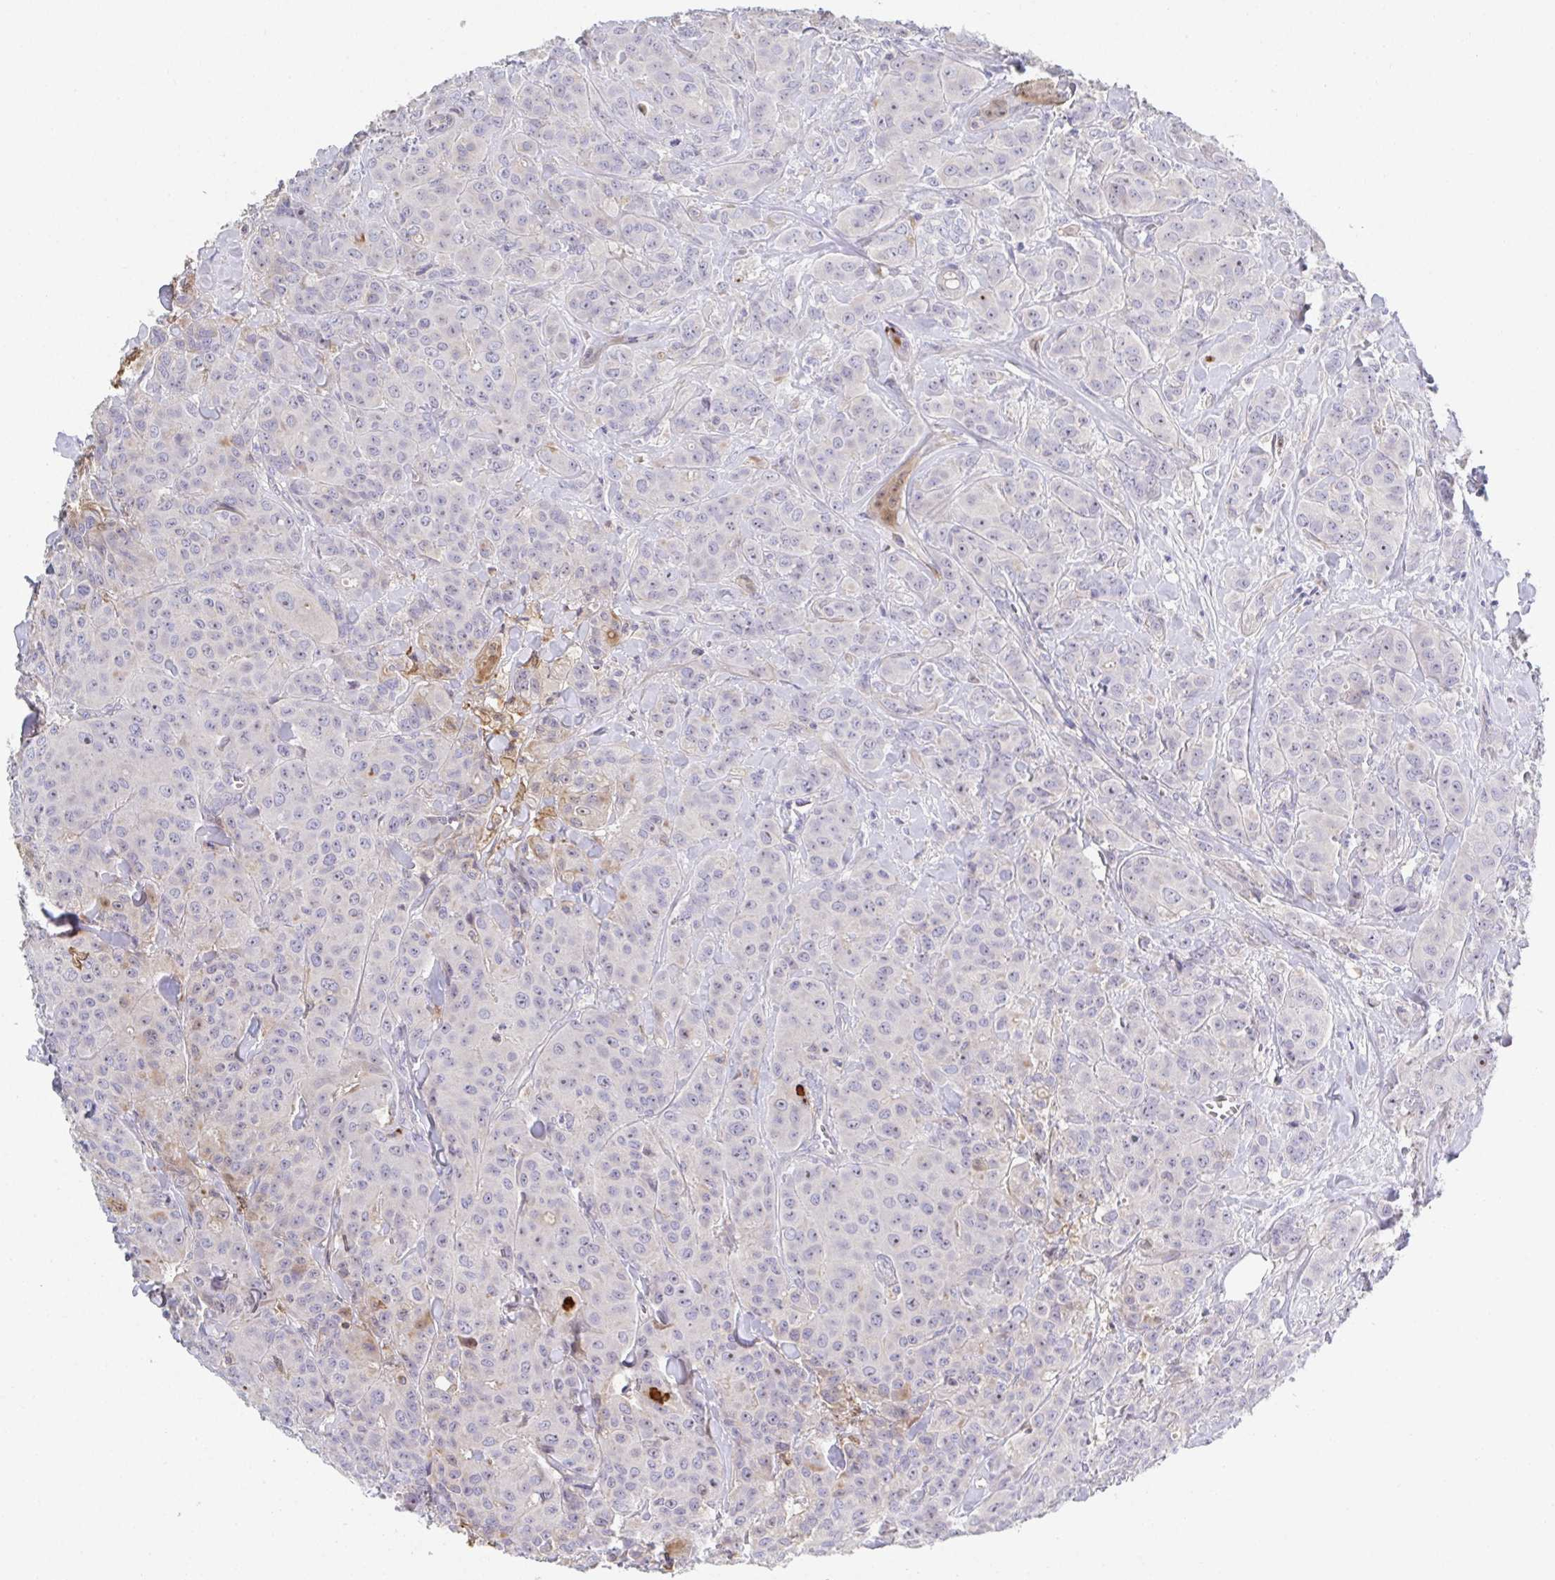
{"staining": {"intensity": "negative", "quantity": "none", "location": "none"}, "tissue": "breast cancer", "cell_type": "Tumor cells", "image_type": "cancer", "snomed": [{"axis": "morphology", "description": "Normal tissue, NOS"}, {"axis": "morphology", "description": "Duct carcinoma"}, {"axis": "topography", "description": "Breast"}], "caption": "Tumor cells show no significant protein positivity in intraductal carcinoma (breast). Brightfield microscopy of immunohistochemistry stained with DAB (3,3'-diaminobenzidine) (brown) and hematoxylin (blue), captured at high magnification.", "gene": "ANO5", "patient": {"sex": "female", "age": 43}}